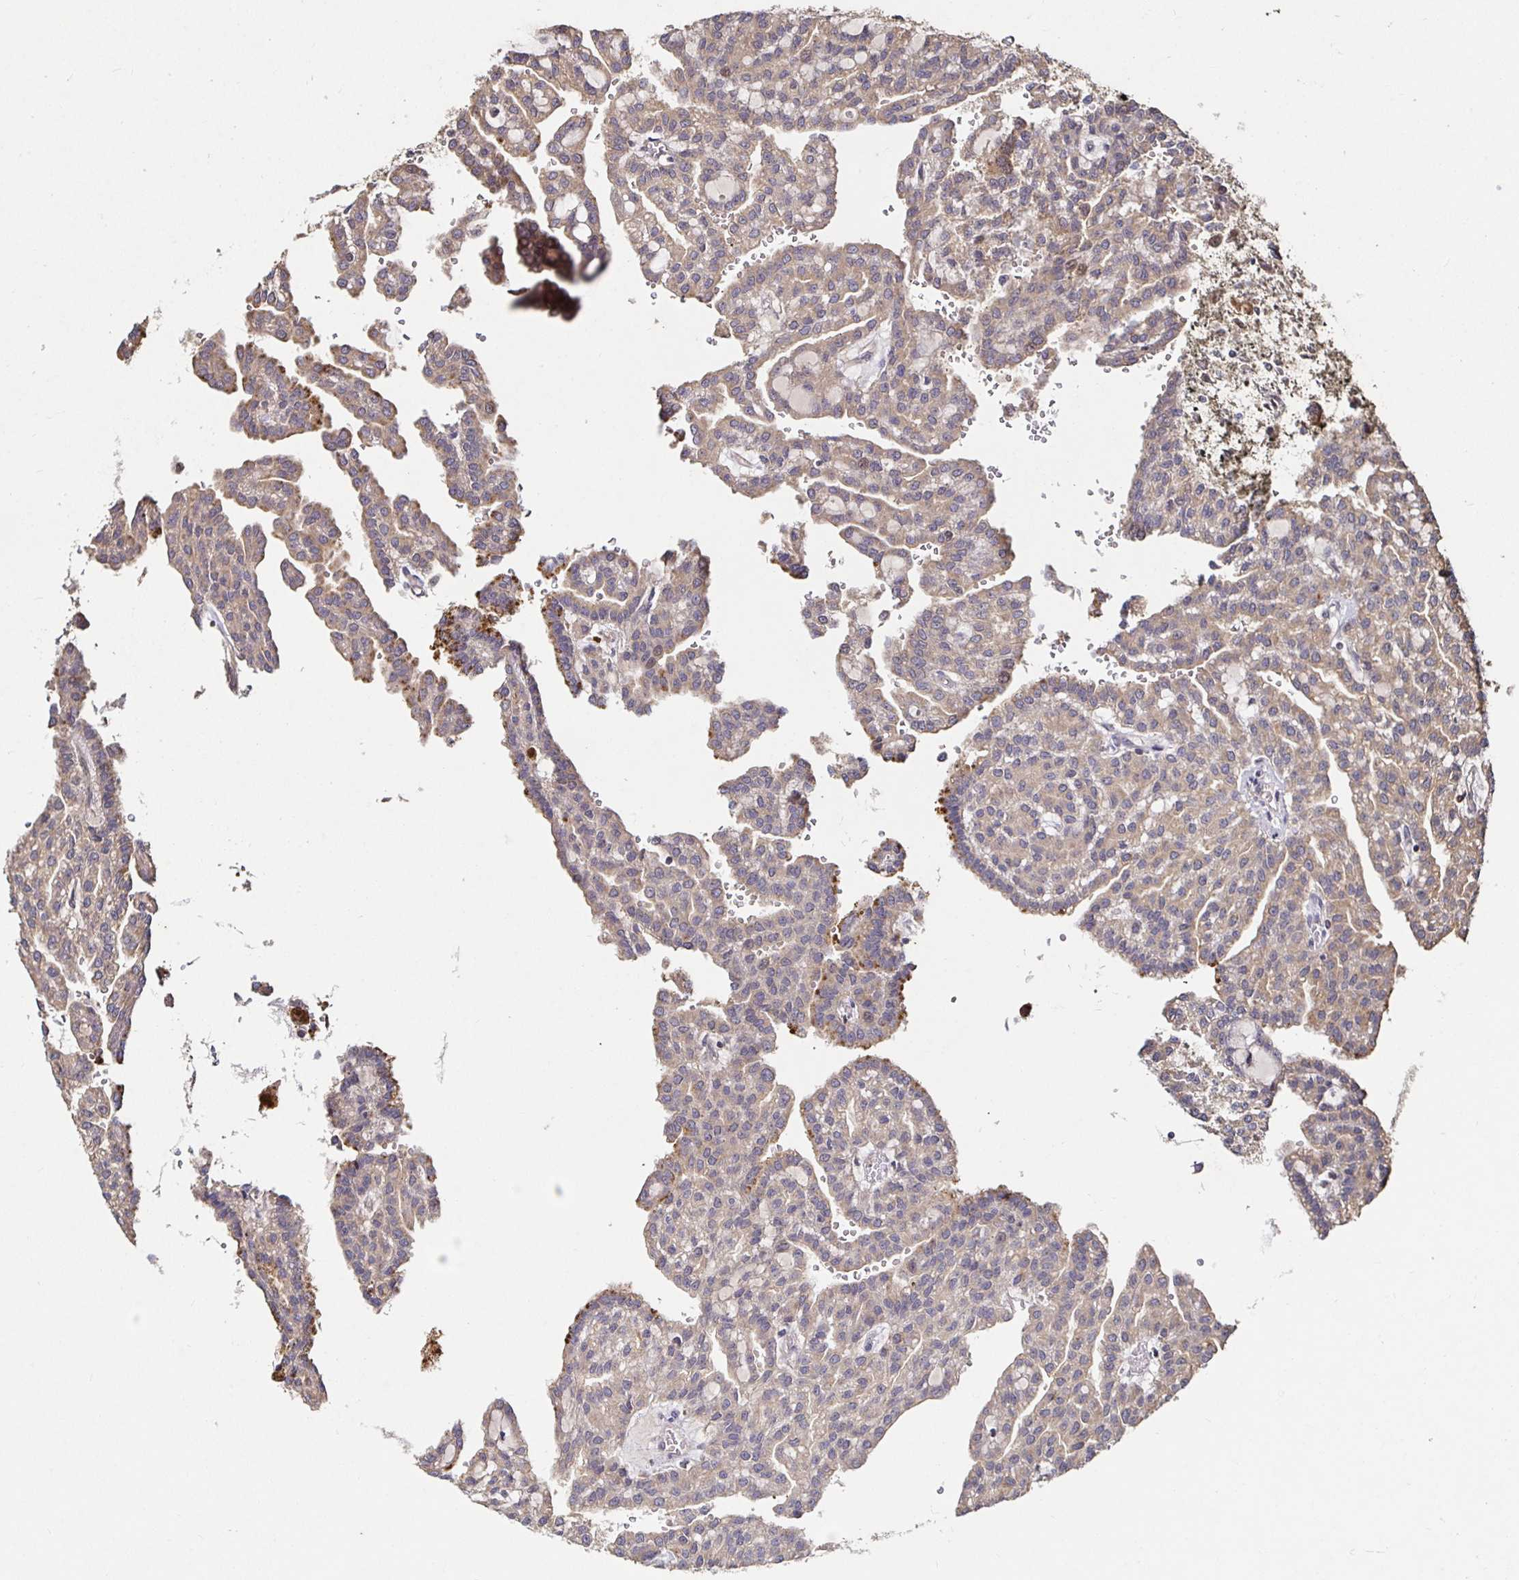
{"staining": {"intensity": "weak", "quantity": ">75%", "location": "cytoplasmic/membranous"}, "tissue": "renal cancer", "cell_type": "Tumor cells", "image_type": "cancer", "snomed": [{"axis": "morphology", "description": "Adenocarcinoma, NOS"}, {"axis": "topography", "description": "Kidney"}], "caption": "Immunohistochemical staining of renal adenocarcinoma exhibits weak cytoplasmic/membranous protein staining in about >75% of tumor cells.", "gene": "SMYD3", "patient": {"sex": "male", "age": 63}}